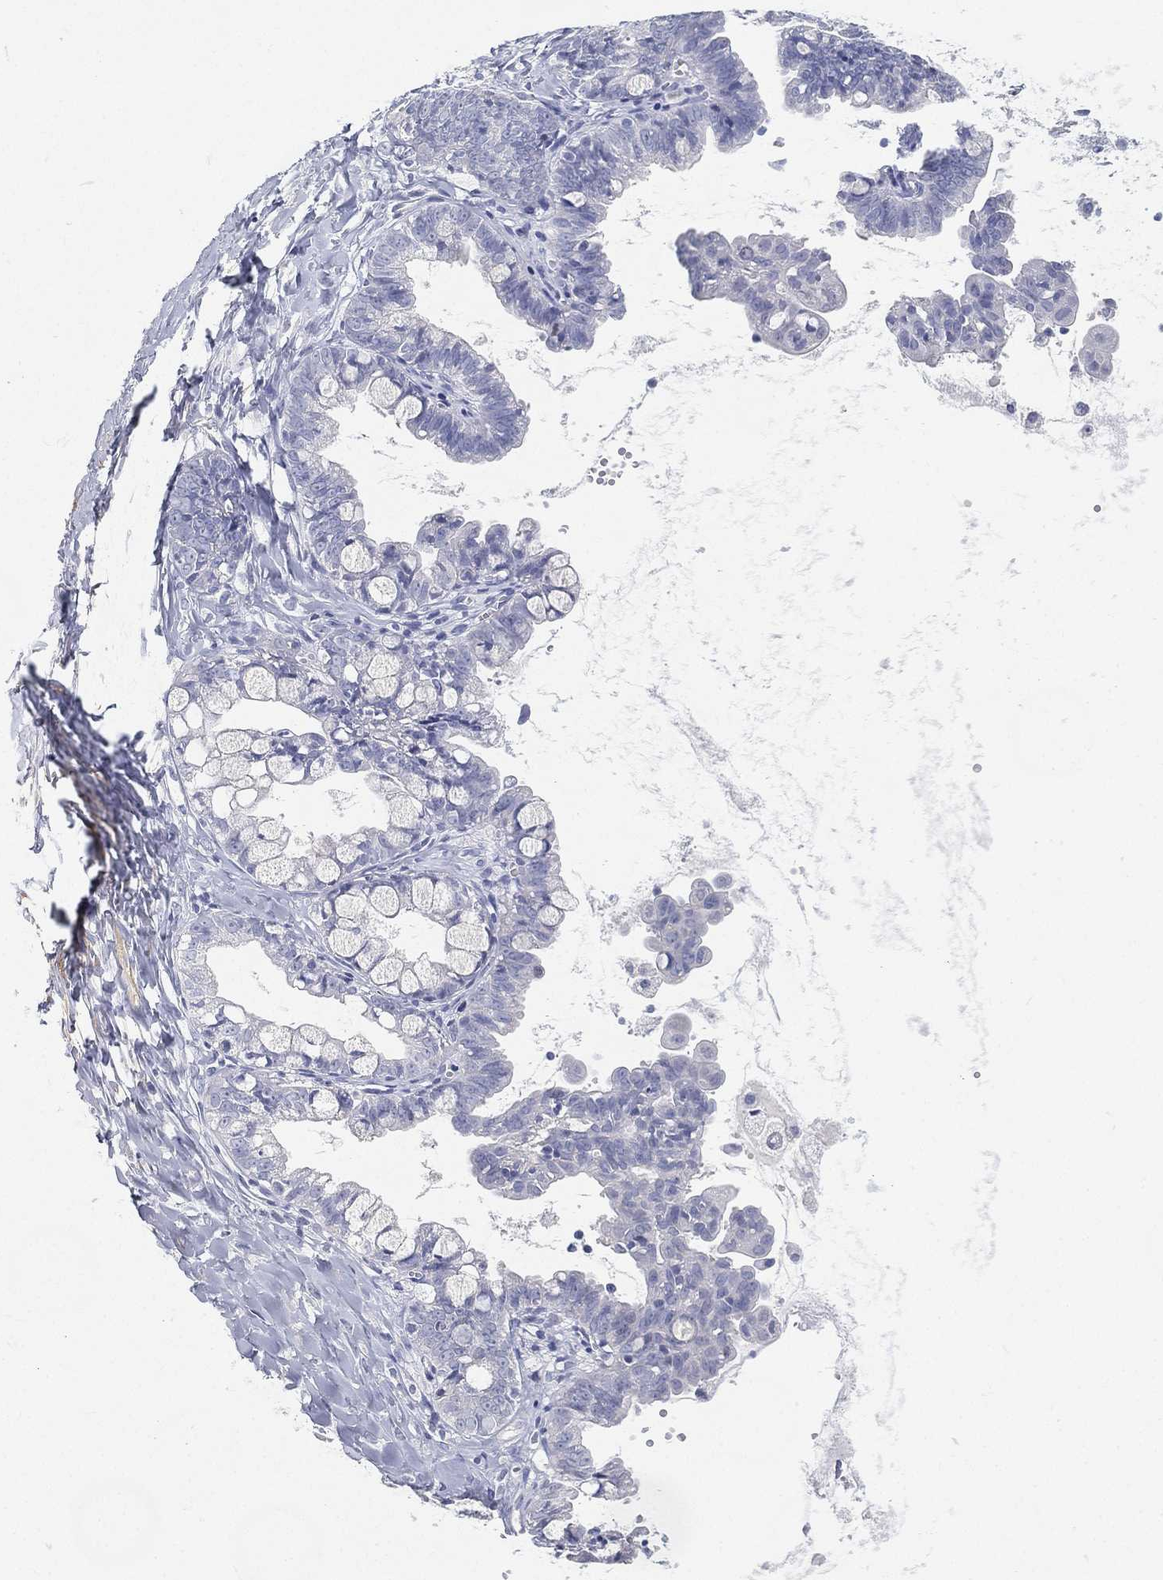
{"staining": {"intensity": "negative", "quantity": "none", "location": "none"}, "tissue": "ovarian cancer", "cell_type": "Tumor cells", "image_type": "cancer", "snomed": [{"axis": "morphology", "description": "Cystadenocarcinoma, mucinous, NOS"}, {"axis": "topography", "description": "Ovary"}], "caption": "The micrograph reveals no significant staining in tumor cells of mucinous cystadenocarcinoma (ovarian). Brightfield microscopy of immunohistochemistry stained with DAB (brown) and hematoxylin (blue), captured at high magnification.", "gene": "FAM187B", "patient": {"sex": "female", "age": 63}}